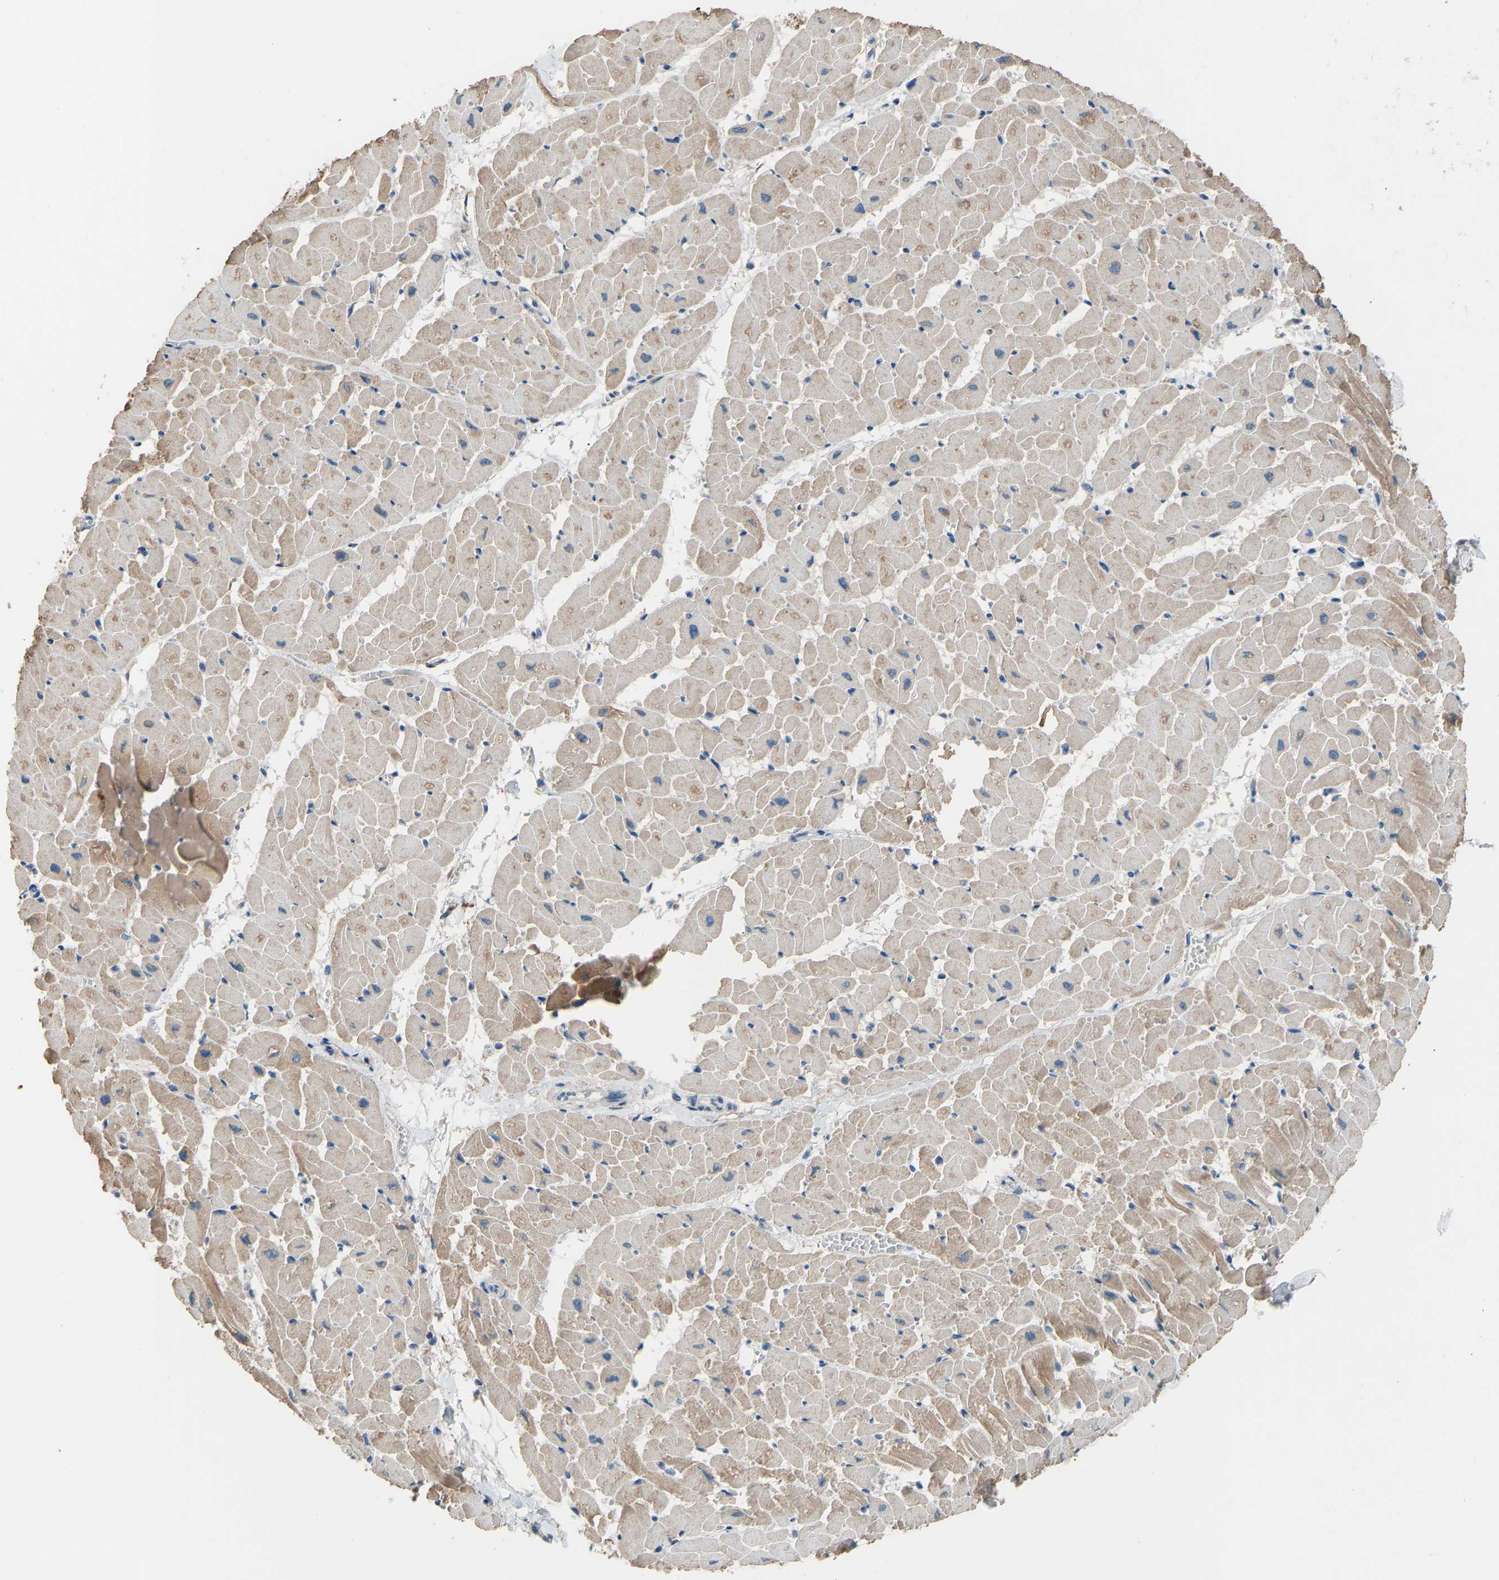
{"staining": {"intensity": "moderate", "quantity": ">75%", "location": "cytoplasmic/membranous"}, "tissue": "heart muscle", "cell_type": "Cardiomyocytes", "image_type": "normal", "snomed": [{"axis": "morphology", "description": "Normal tissue, NOS"}, {"axis": "topography", "description": "Heart"}], "caption": "Brown immunohistochemical staining in unremarkable heart muscle exhibits moderate cytoplasmic/membranous staining in about >75% of cardiomyocytes. (Brightfield microscopy of DAB IHC at high magnification).", "gene": "TGFBR3", "patient": {"sex": "female", "age": 19}}